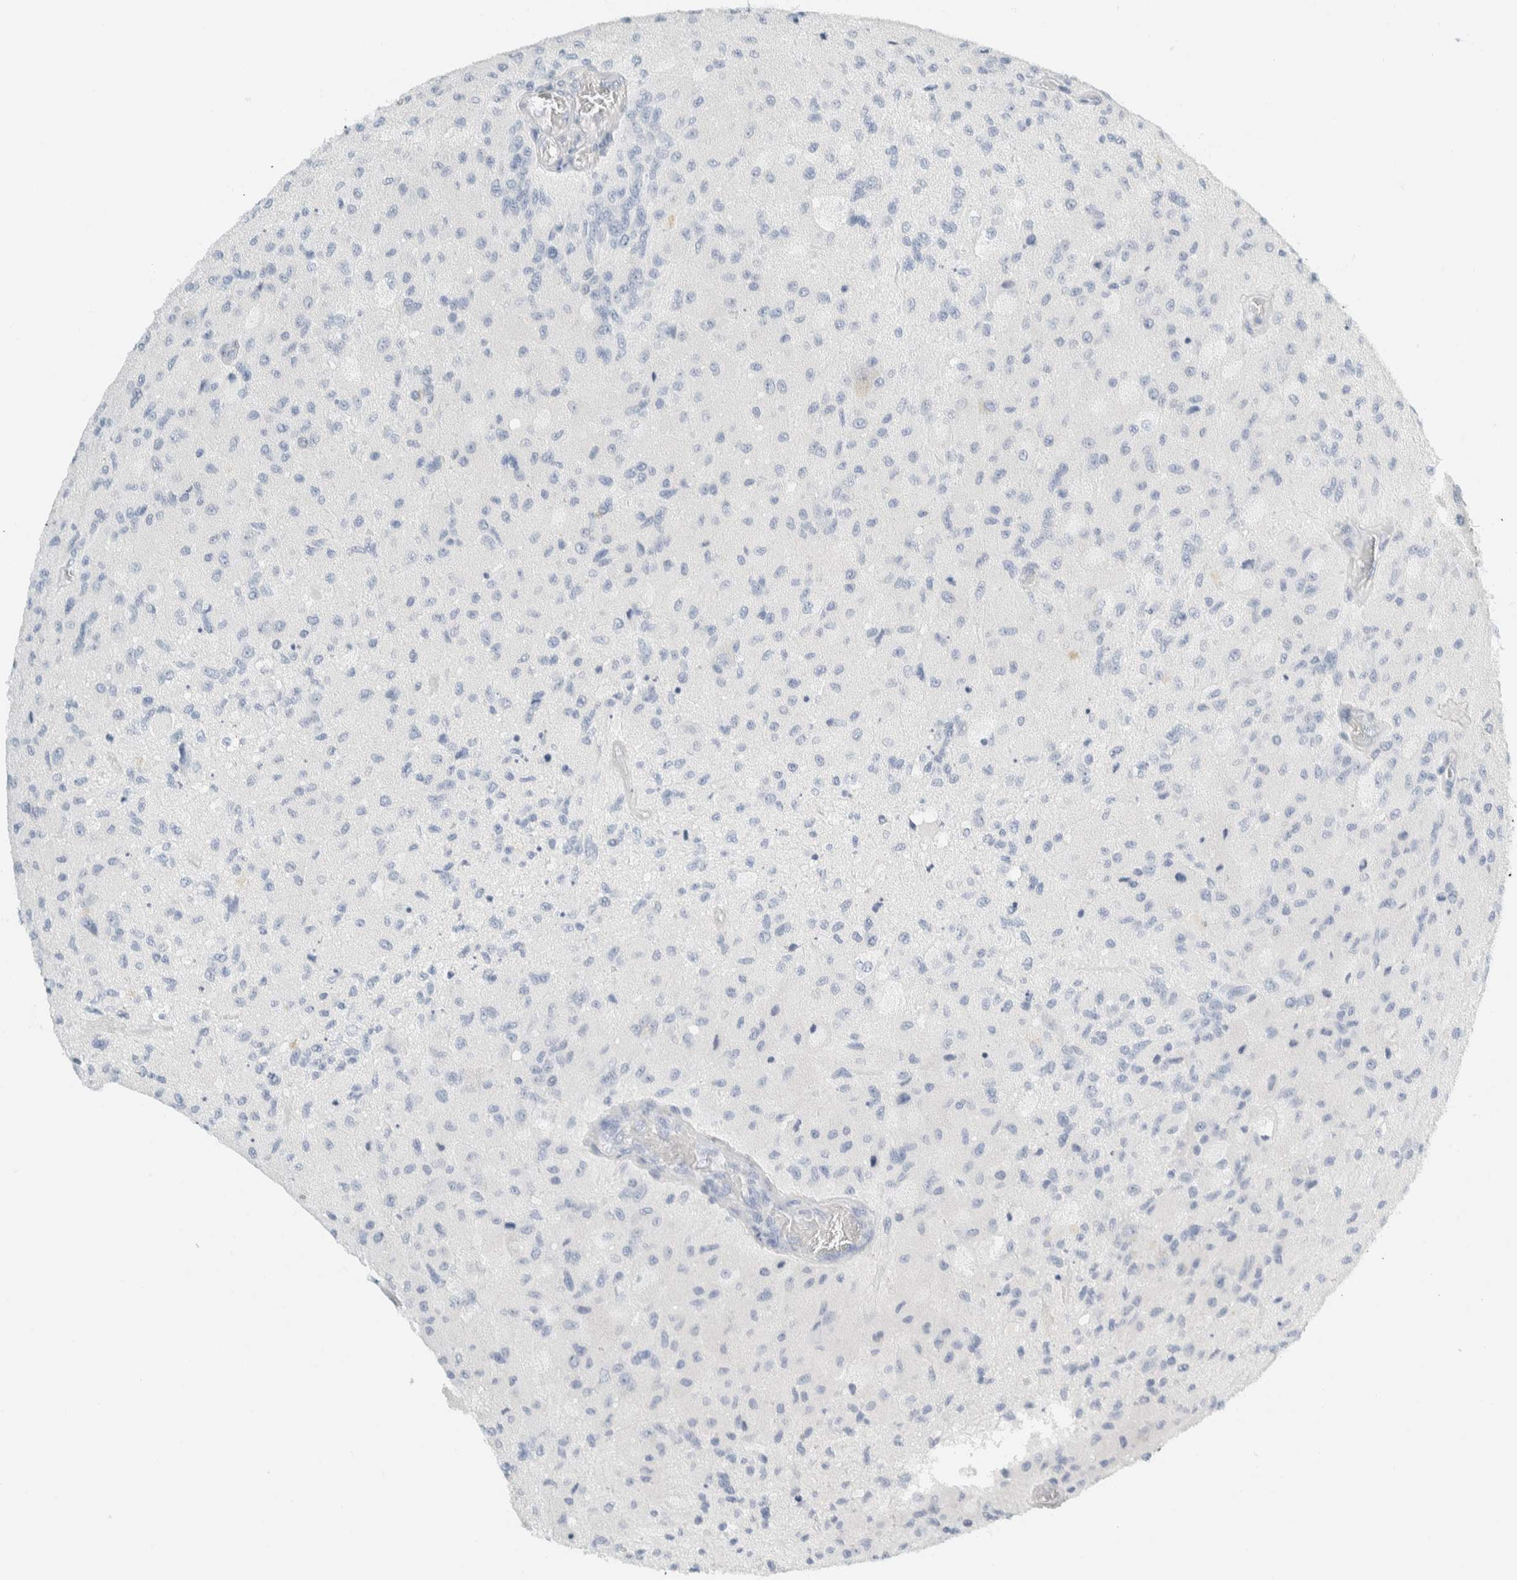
{"staining": {"intensity": "negative", "quantity": "none", "location": "none"}, "tissue": "glioma", "cell_type": "Tumor cells", "image_type": "cancer", "snomed": [{"axis": "morphology", "description": "Normal tissue, NOS"}, {"axis": "morphology", "description": "Glioma, malignant, High grade"}, {"axis": "topography", "description": "Cerebral cortex"}], "caption": "Tumor cells show no significant protein expression in glioma.", "gene": "ARHGAP27", "patient": {"sex": "male", "age": 77}}